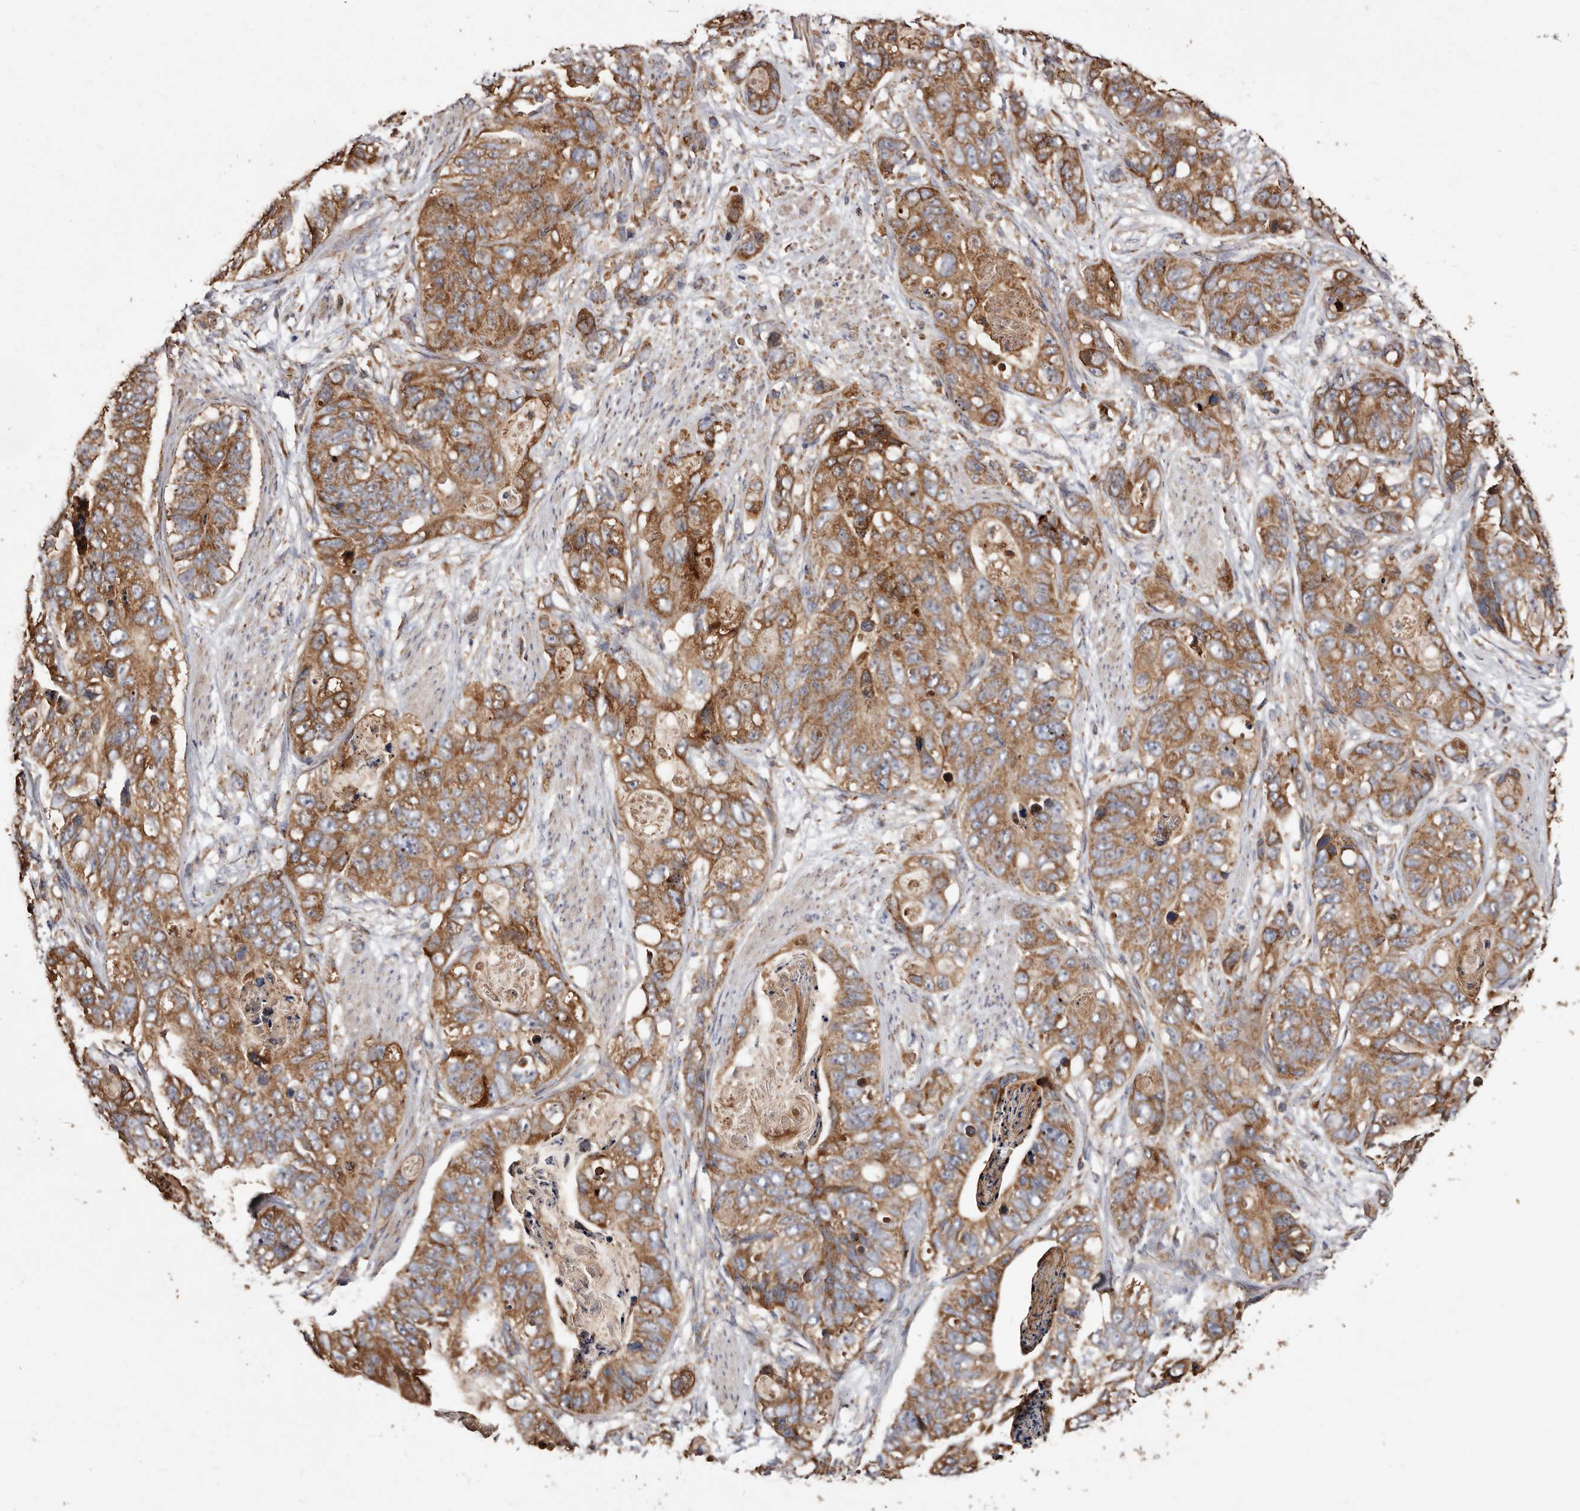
{"staining": {"intensity": "moderate", "quantity": ">75%", "location": "cytoplasmic/membranous"}, "tissue": "stomach cancer", "cell_type": "Tumor cells", "image_type": "cancer", "snomed": [{"axis": "morphology", "description": "Adenocarcinoma, NOS"}, {"axis": "topography", "description": "Stomach"}], "caption": "This is a histology image of immunohistochemistry (IHC) staining of stomach adenocarcinoma, which shows moderate positivity in the cytoplasmic/membranous of tumor cells.", "gene": "STEAP2", "patient": {"sex": "female", "age": 89}}